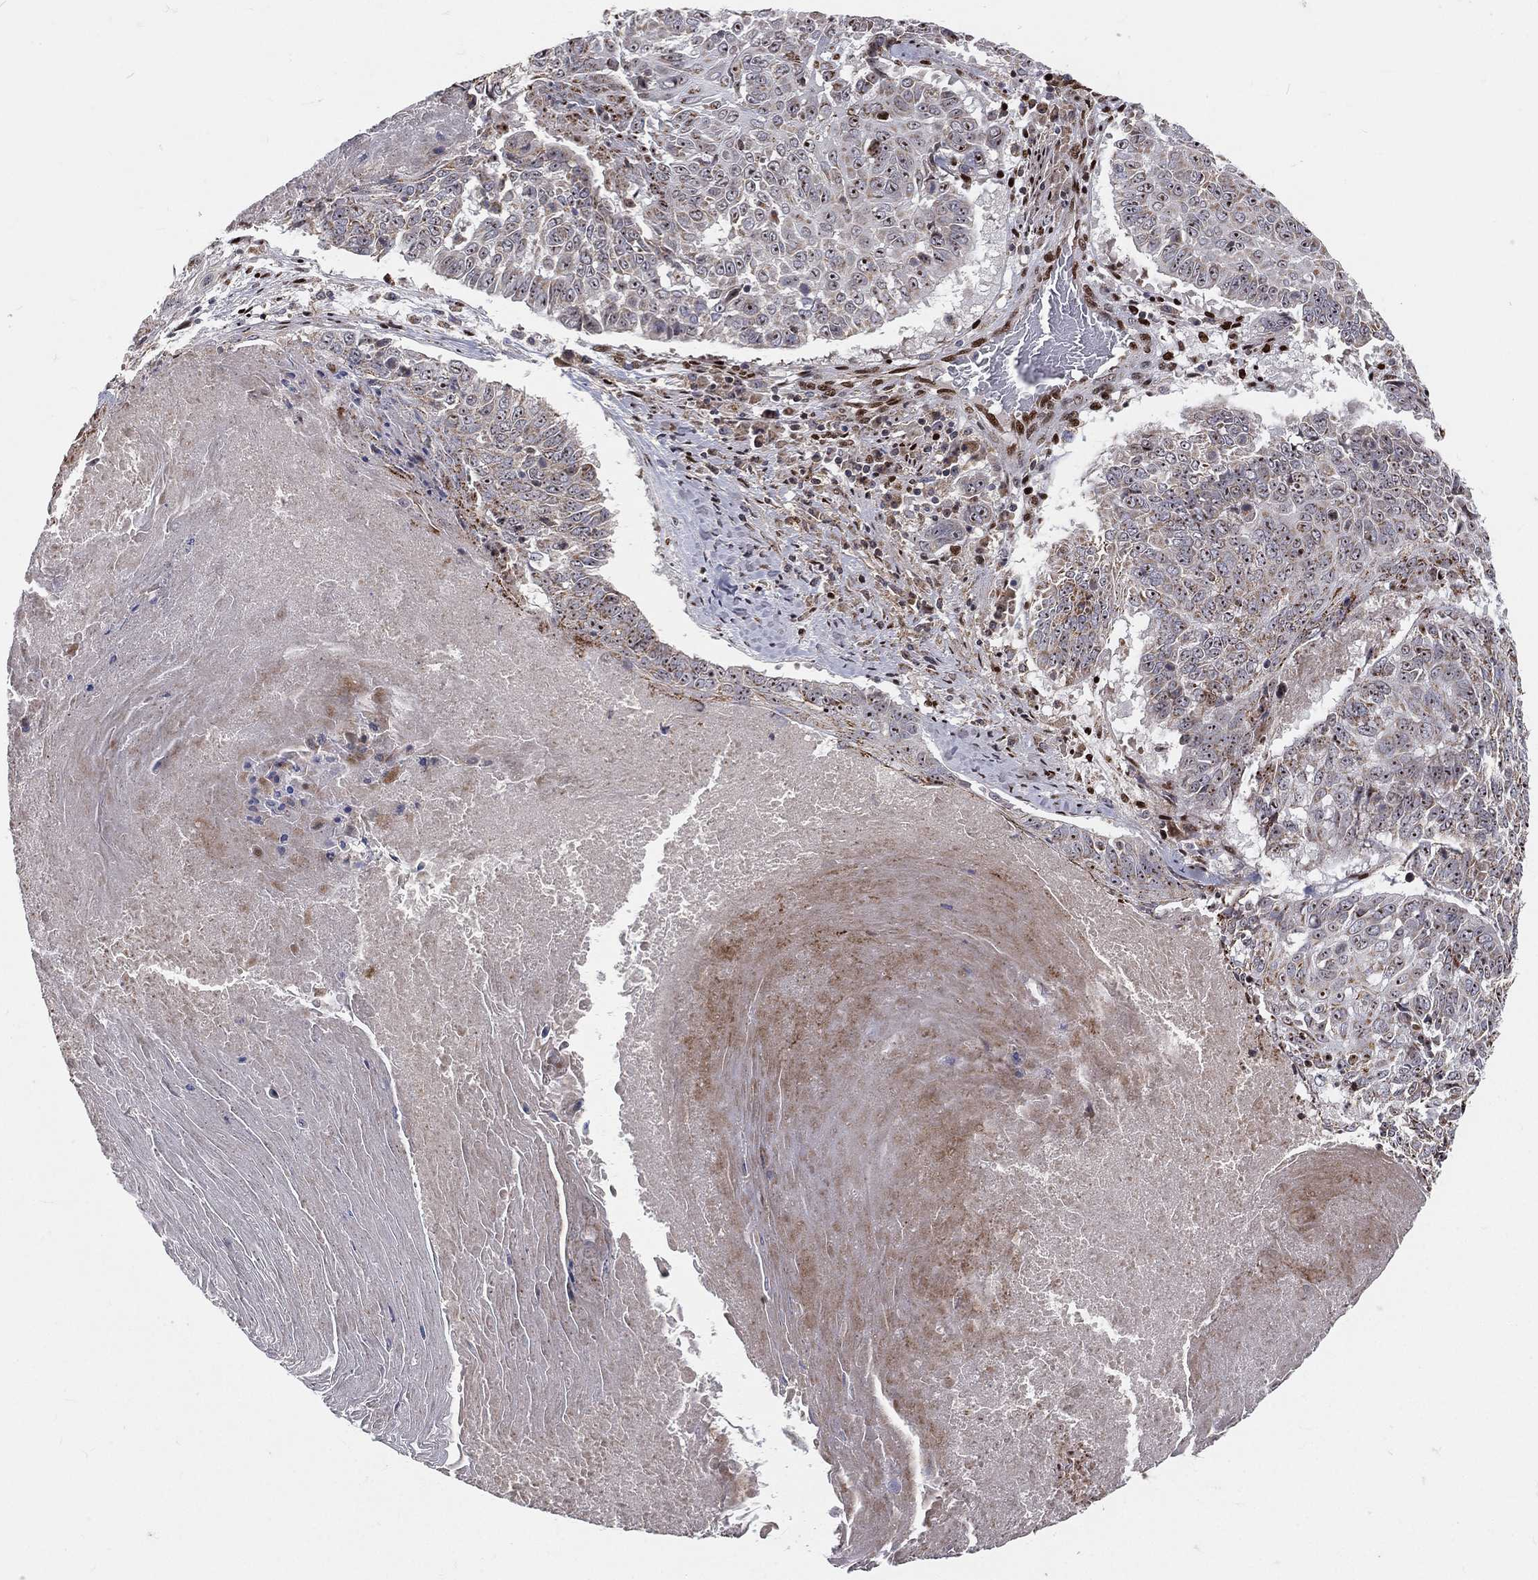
{"staining": {"intensity": "negative", "quantity": "none", "location": "none"}, "tissue": "lung cancer", "cell_type": "Tumor cells", "image_type": "cancer", "snomed": [{"axis": "morphology", "description": "Squamous cell carcinoma, NOS"}, {"axis": "topography", "description": "Lung"}], "caption": "High power microscopy histopathology image of an immunohistochemistry image of lung cancer, revealing no significant staining in tumor cells. Nuclei are stained in blue.", "gene": "ZEB1", "patient": {"sex": "male", "age": 64}}